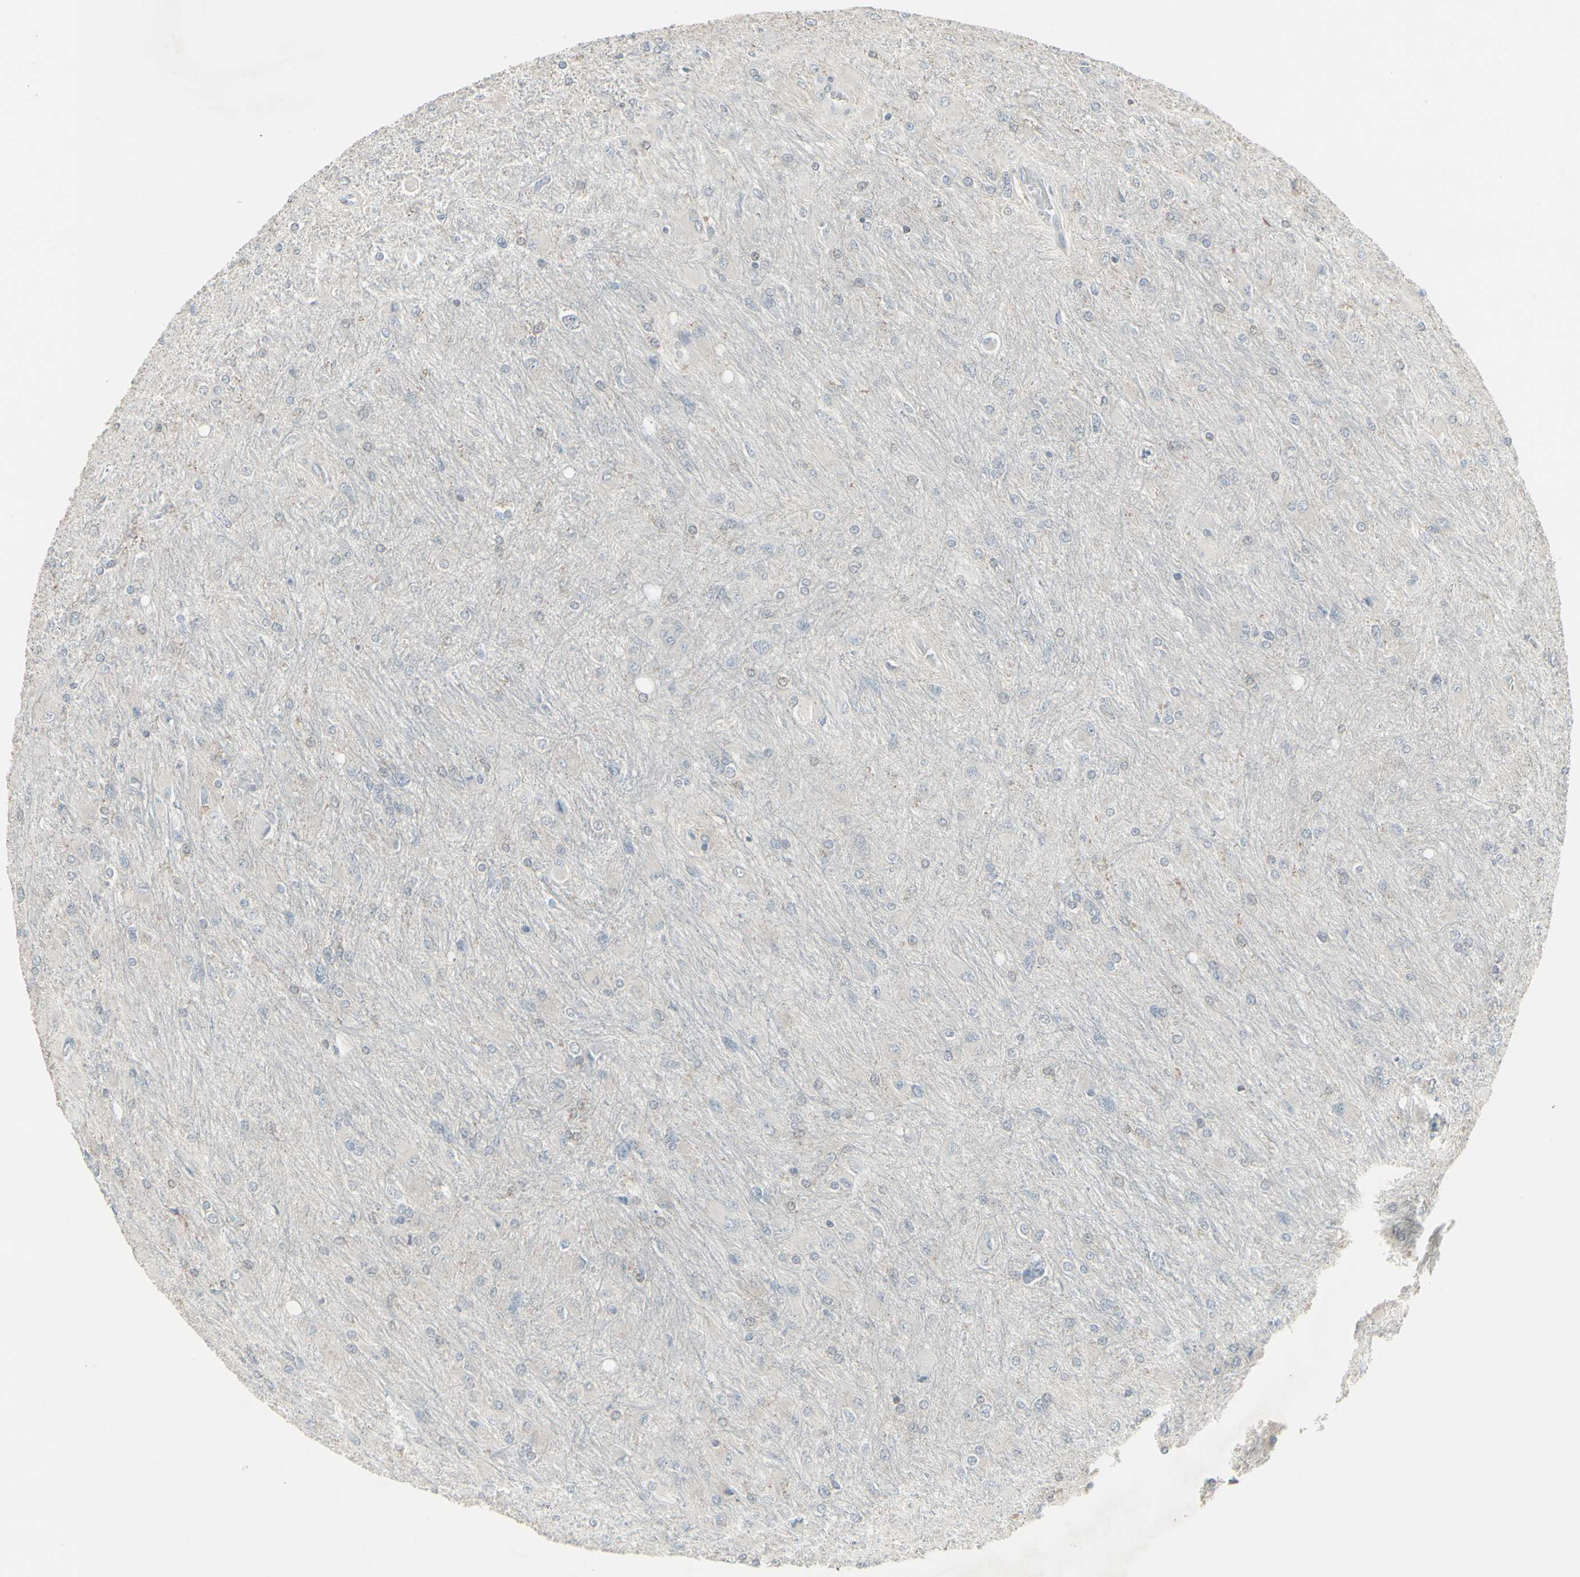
{"staining": {"intensity": "negative", "quantity": "none", "location": "none"}, "tissue": "glioma", "cell_type": "Tumor cells", "image_type": "cancer", "snomed": [{"axis": "morphology", "description": "Glioma, malignant, High grade"}, {"axis": "topography", "description": "Cerebral cortex"}], "caption": "High power microscopy image of an immunohistochemistry micrograph of glioma, revealing no significant positivity in tumor cells.", "gene": "SAMSN1", "patient": {"sex": "female", "age": 36}}